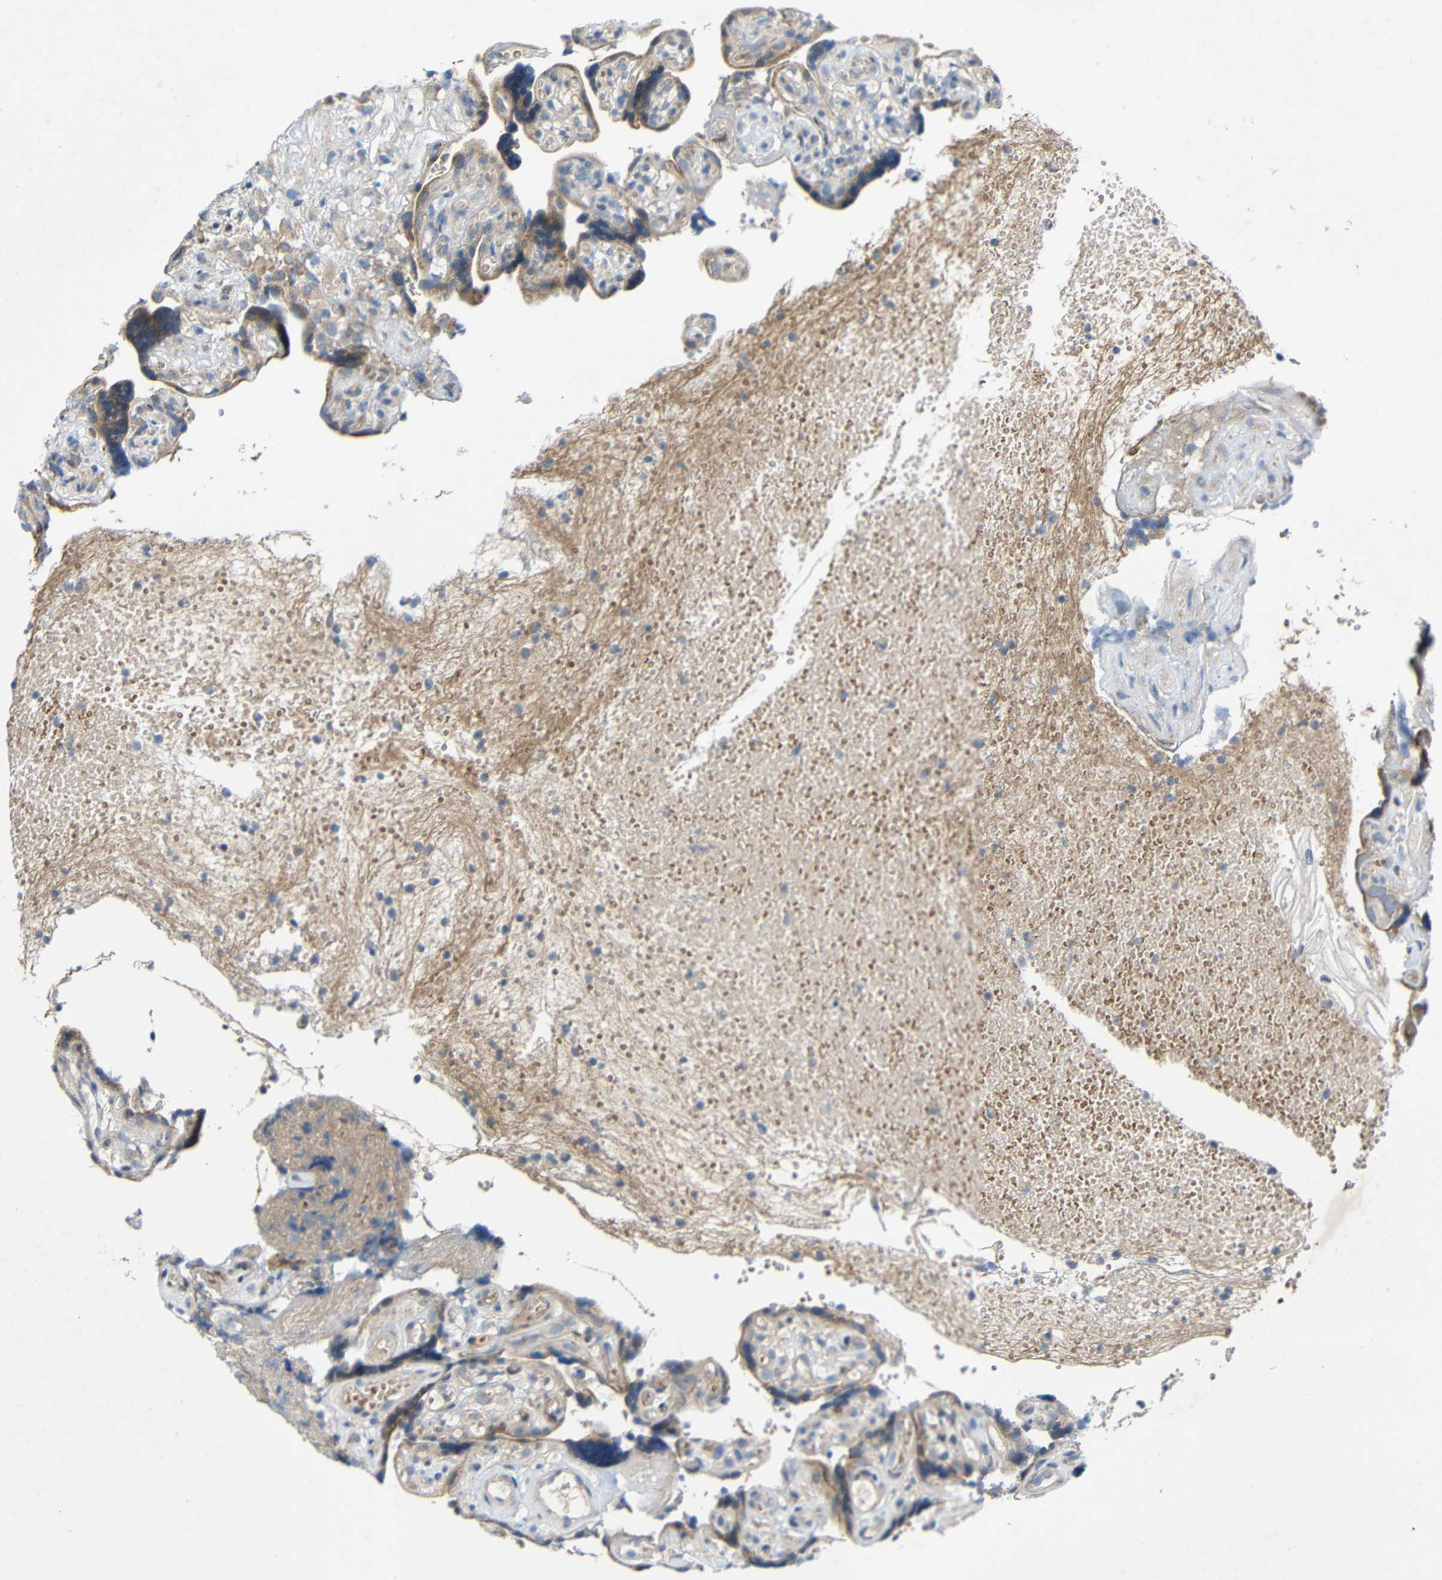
{"staining": {"intensity": "moderate", "quantity": "25%-75%", "location": "cytoplasmic/membranous"}, "tissue": "placenta", "cell_type": "Decidual cells", "image_type": "normal", "snomed": [{"axis": "morphology", "description": "Normal tissue, NOS"}, {"axis": "topography", "description": "Placenta"}], "caption": "Normal placenta reveals moderate cytoplasmic/membranous positivity in about 25%-75% of decidual cells.", "gene": "TMEM25", "patient": {"sex": "female", "age": 30}}